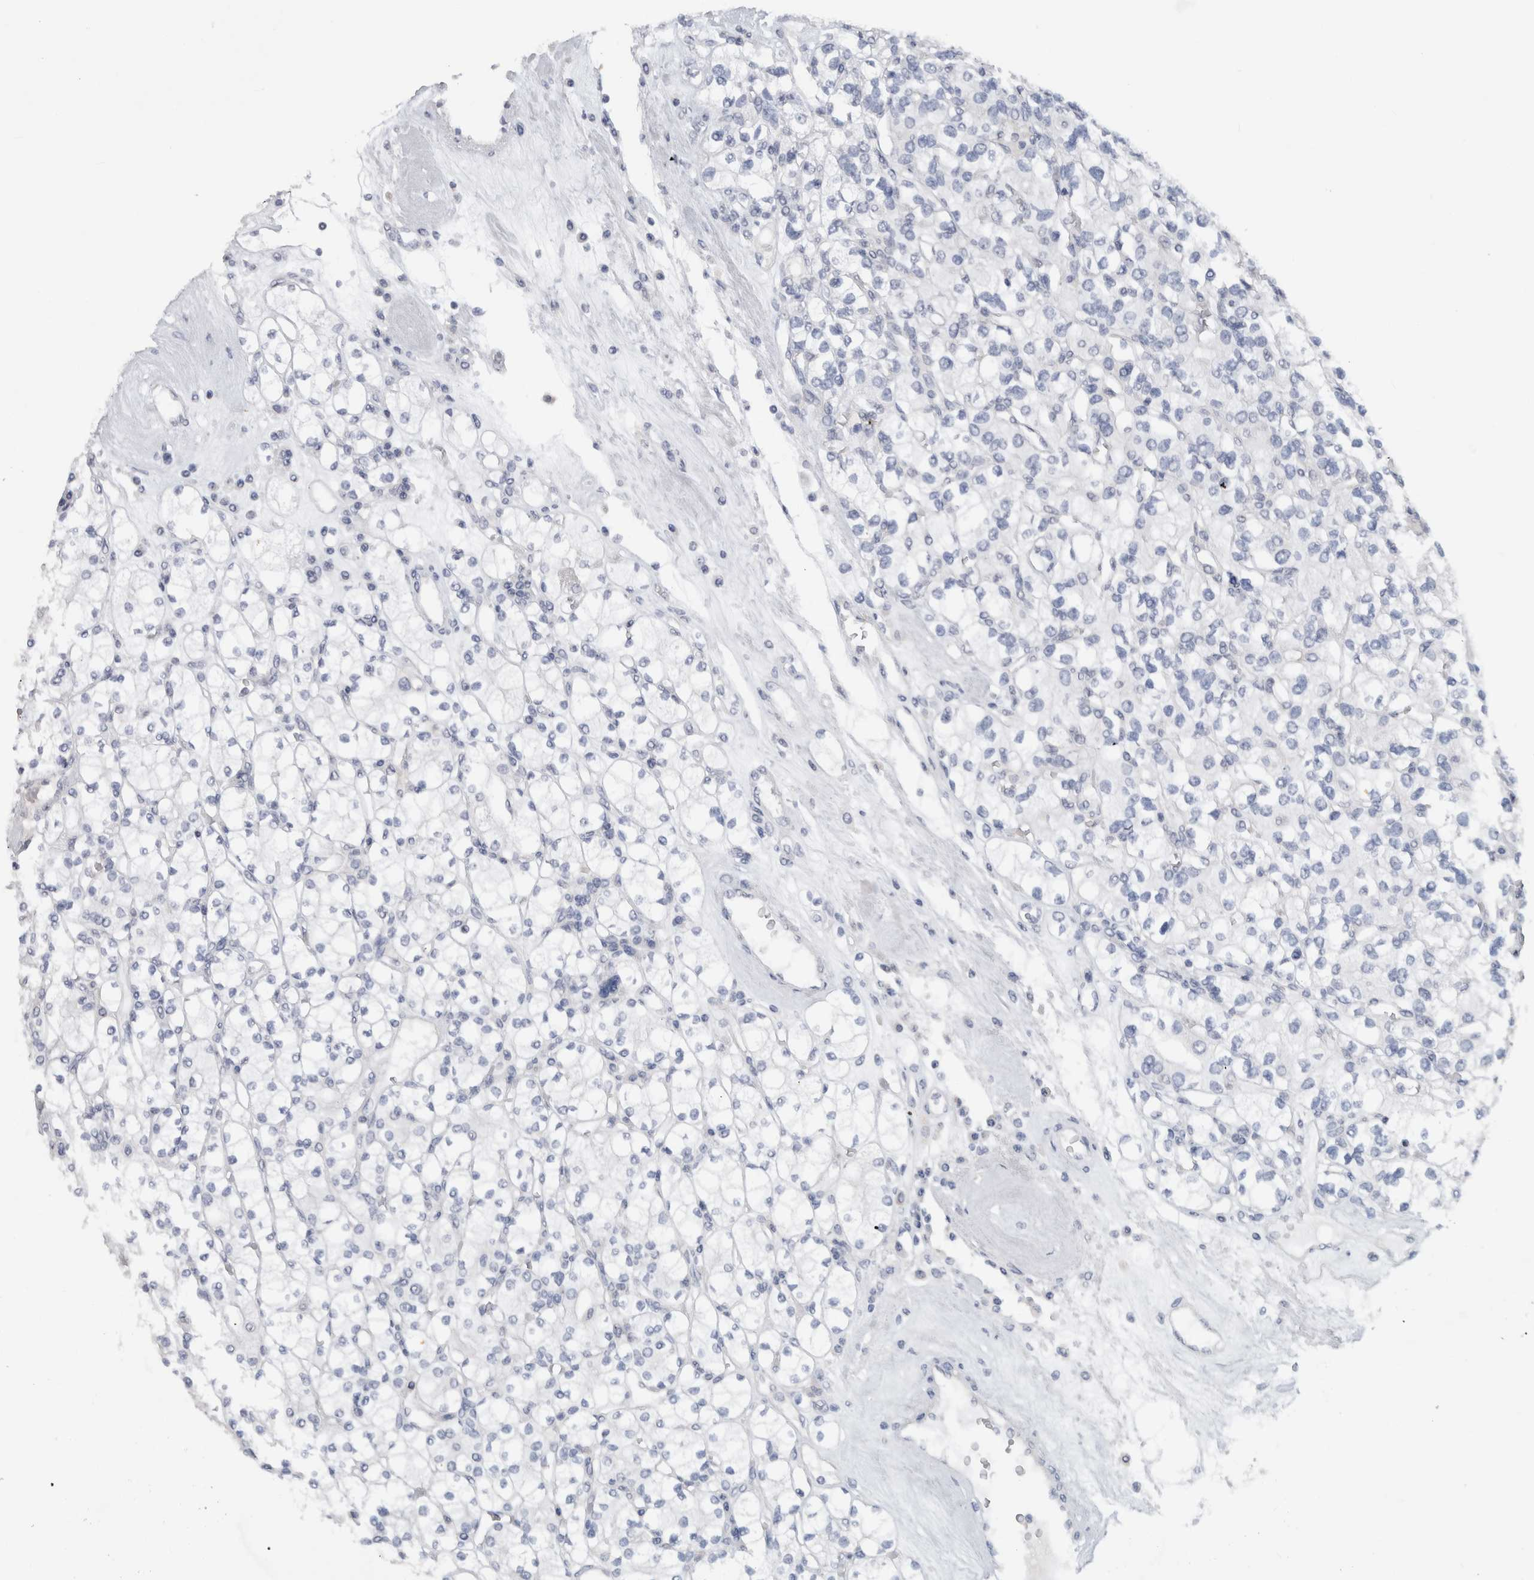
{"staining": {"intensity": "negative", "quantity": "none", "location": "none"}, "tissue": "renal cancer", "cell_type": "Tumor cells", "image_type": "cancer", "snomed": [{"axis": "morphology", "description": "Adenocarcinoma, NOS"}, {"axis": "topography", "description": "Kidney"}], "caption": "An immunohistochemistry (IHC) image of renal cancer (adenocarcinoma) is shown. There is no staining in tumor cells of renal cancer (adenocarcinoma).", "gene": "FMR1NB", "patient": {"sex": "male", "age": 77}}